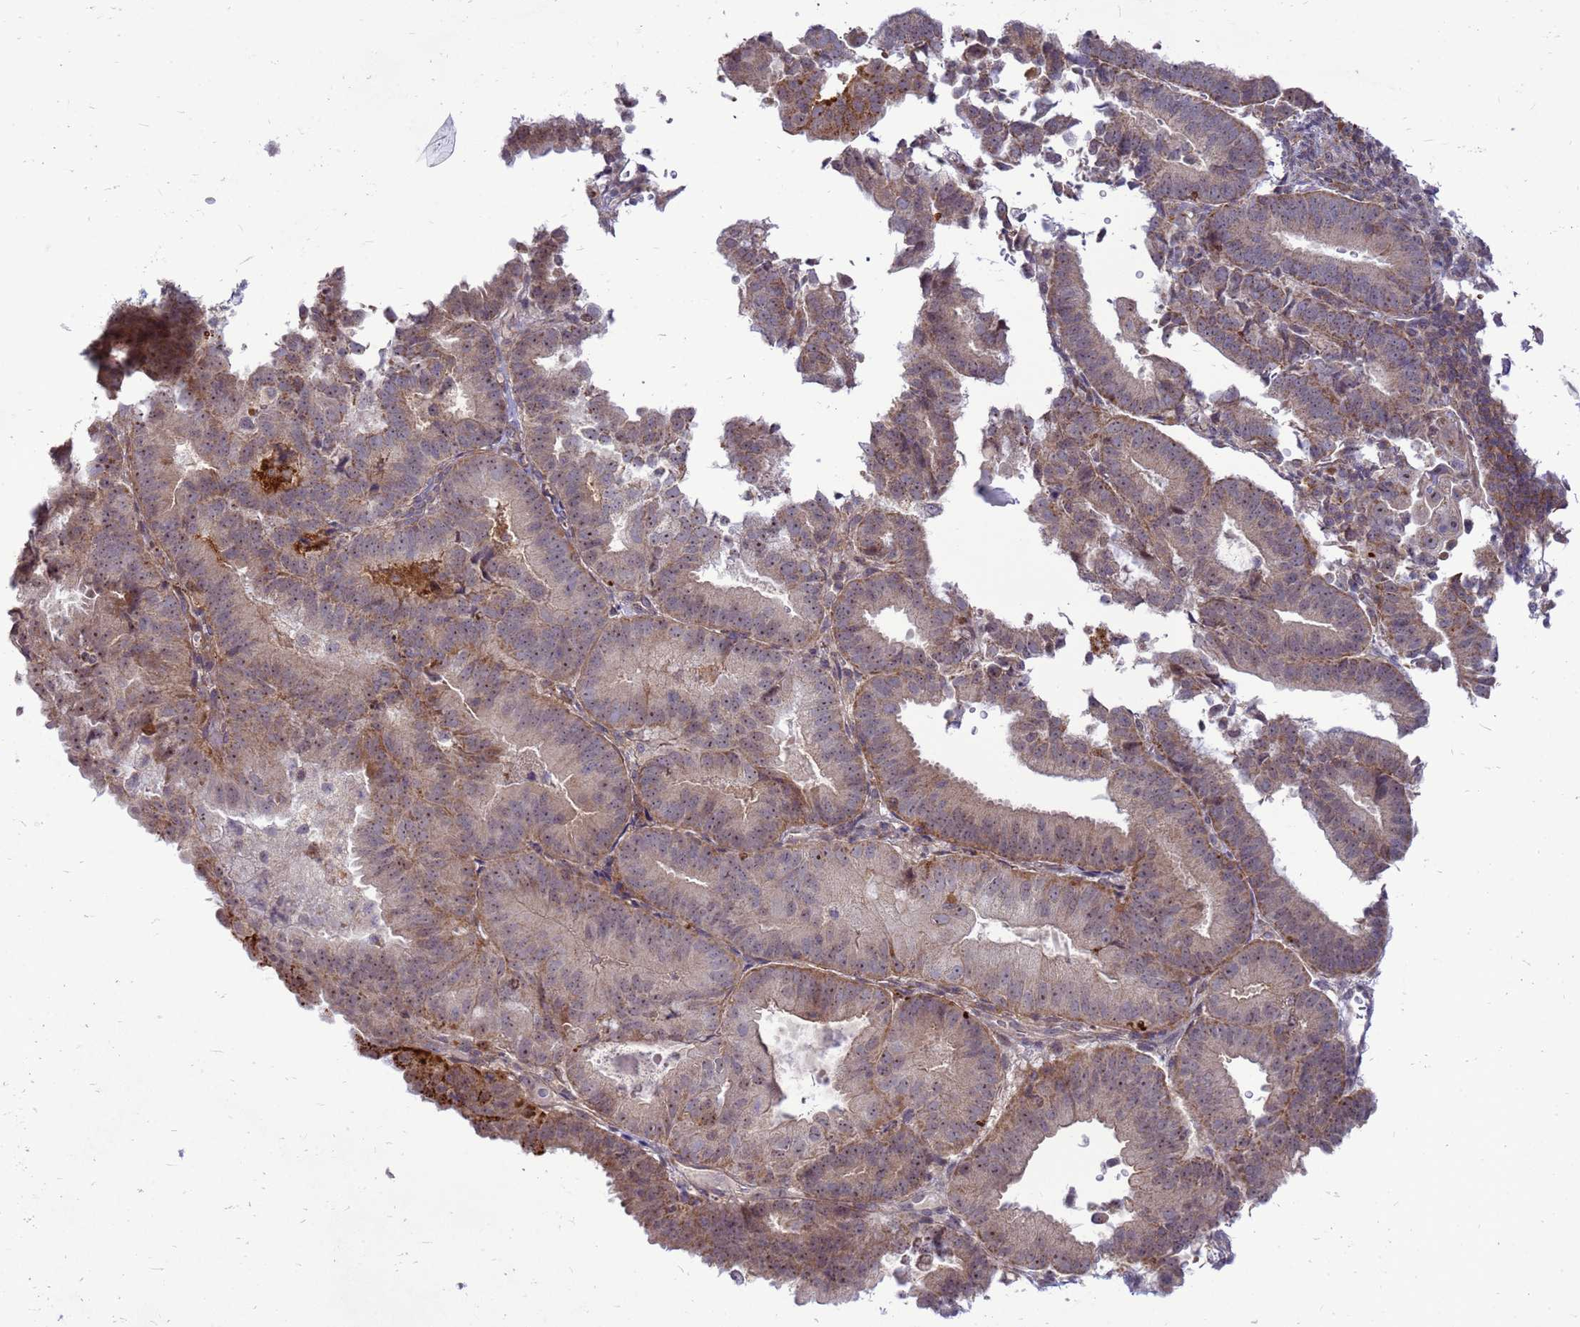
{"staining": {"intensity": "moderate", "quantity": "25%-75%", "location": "cytoplasmic/membranous"}, "tissue": "endometrial cancer", "cell_type": "Tumor cells", "image_type": "cancer", "snomed": [{"axis": "morphology", "description": "Adenocarcinoma, NOS"}, {"axis": "topography", "description": "Endometrium"}], "caption": "The immunohistochemical stain shows moderate cytoplasmic/membranous positivity in tumor cells of adenocarcinoma (endometrial) tissue.", "gene": "C12orf43", "patient": {"sex": "female", "age": 70}}